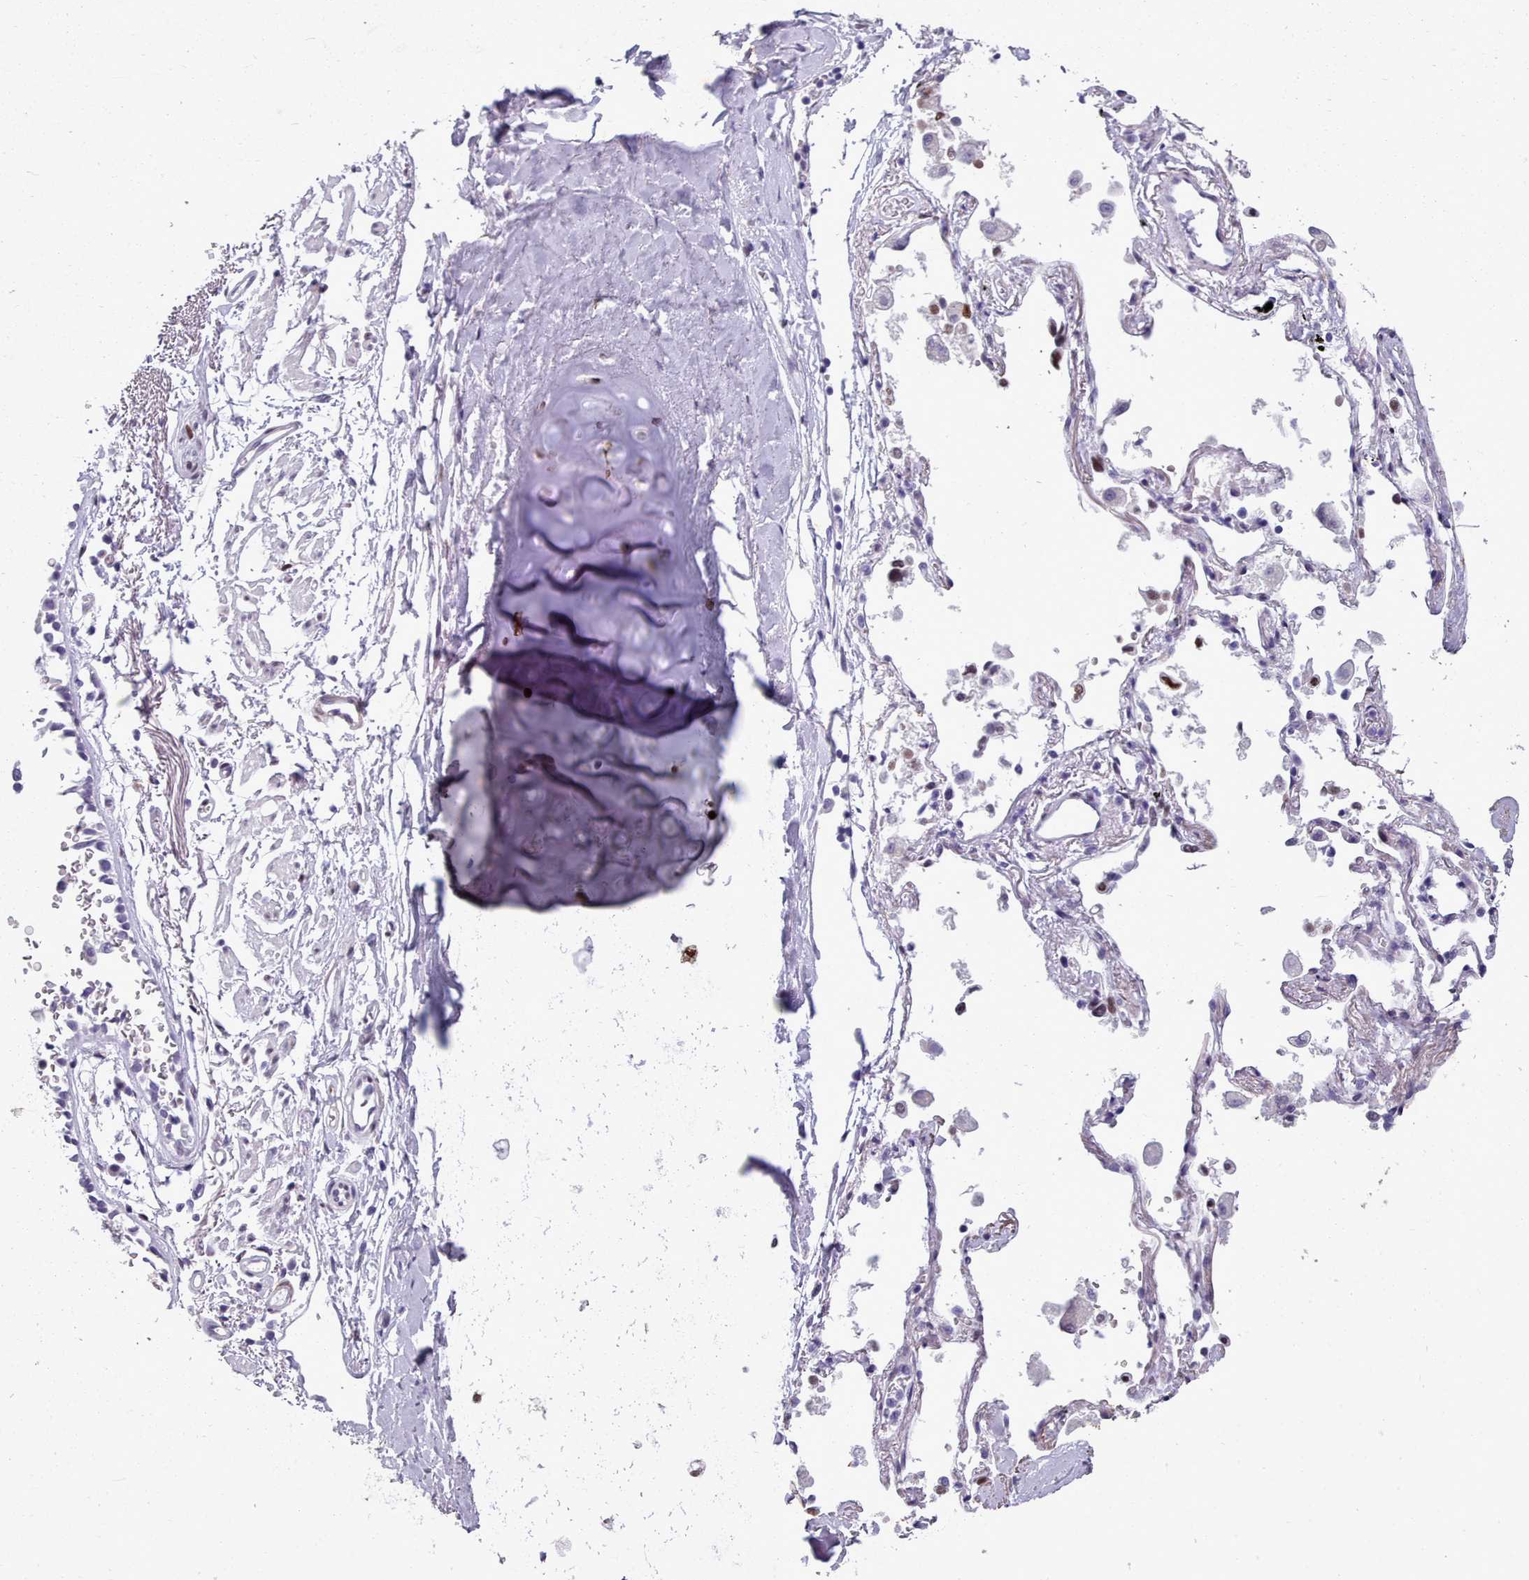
{"staining": {"intensity": "moderate", "quantity": "<25%", "location": "nuclear"}, "tissue": "soft tissue", "cell_type": "Chondrocytes", "image_type": "normal", "snomed": [{"axis": "morphology", "description": "Normal tissue, NOS"}, {"axis": "topography", "description": "Cartilage tissue"}], "caption": "Chondrocytes show moderate nuclear positivity in approximately <25% of cells in unremarkable soft tissue.", "gene": "KCNT2", "patient": {"sex": "male", "age": 73}}